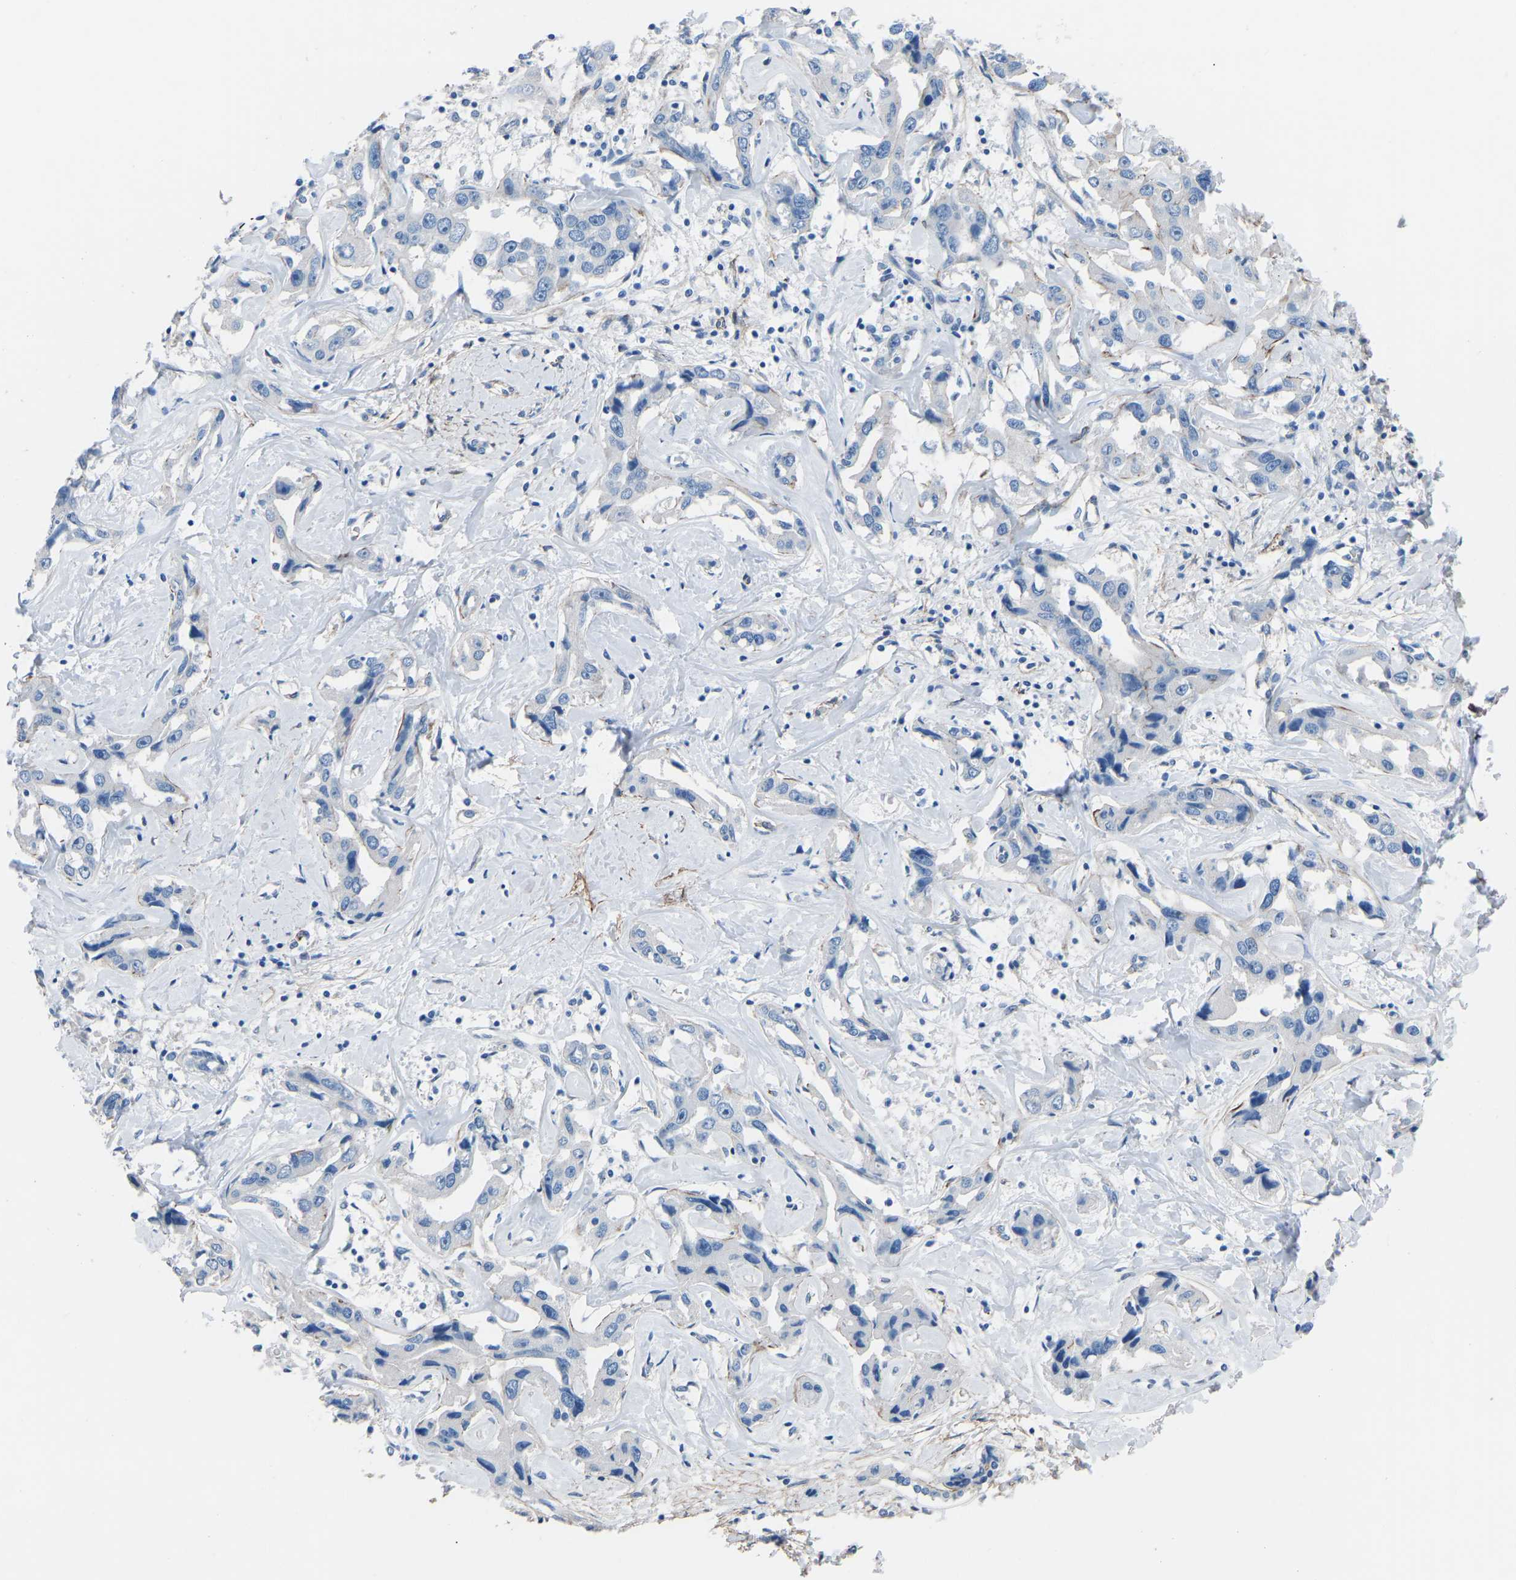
{"staining": {"intensity": "negative", "quantity": "none", "location": "none"}, "tissue": "liver cancer", "cell_type": "Tumor cells", "image_type": "cancer", "snomed": [{"axis": "morphology", "description": "Cholangiocarcinoma"}, {"axis": "topography", "description": "Liver"}], "caption": "An image of human cholangiocarcinoma (liver) is negative for staining in tumor cells.", "gene": "MYH10", "patient": {"sex": "male", "age": 59}}